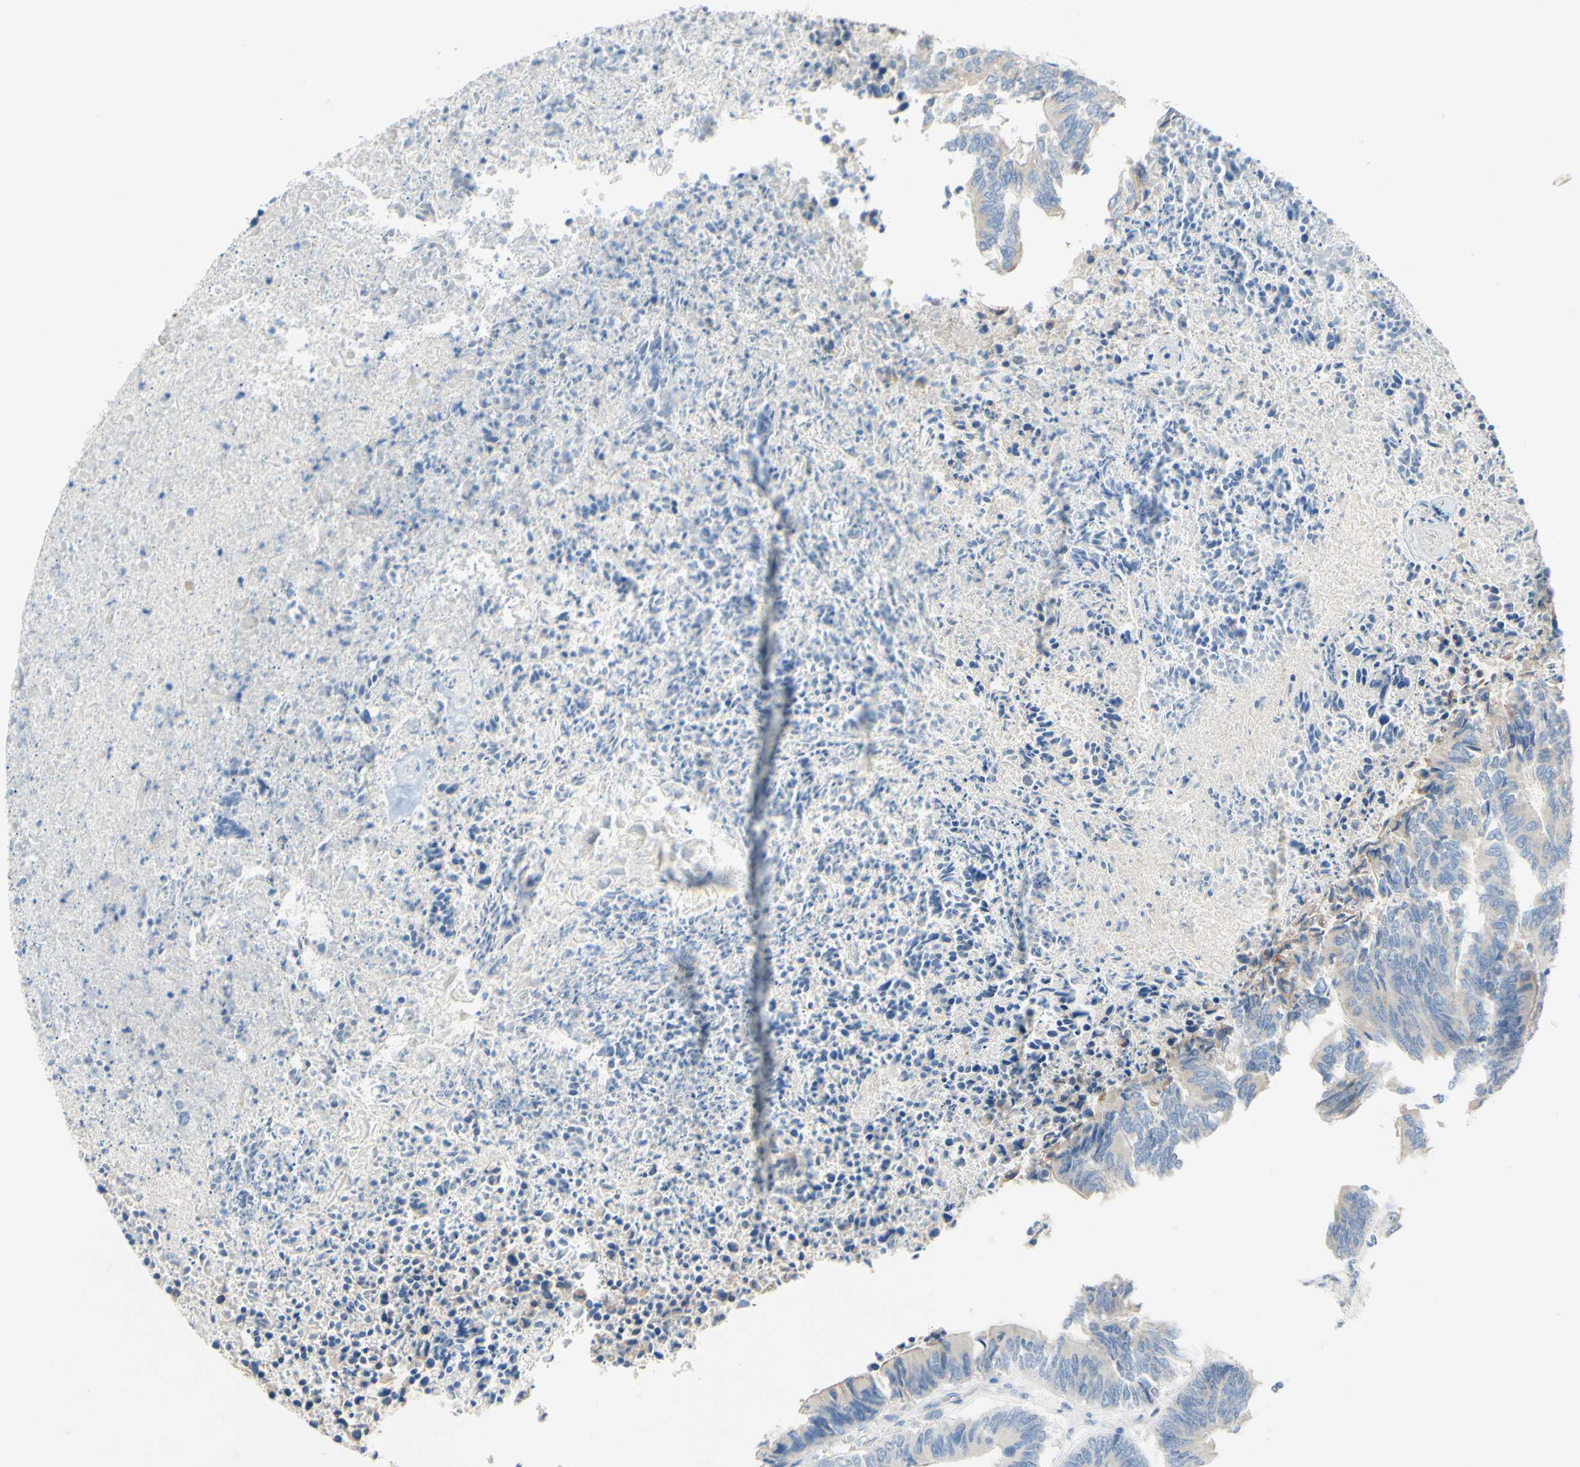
{"staining": {"intensity": "negative", "quantity": "none", "location": "none"}, "tissue": "colorectal cancer", "cell_type": "Tumor cells", "image_type": "cancer", "snomed": [{"axis": "morphology", "description": "Adenocarcinoma, NOS"}, {"axis": "topography", "description": "Rectum"}], "caption": "A high-resolution photomicrograph shows IHC staining of adenocarcinoma (colorectal), which displays no significant staining in tumor cells.", "gene": "ACADL", "patient": {"sex": "male", "age": 63}}